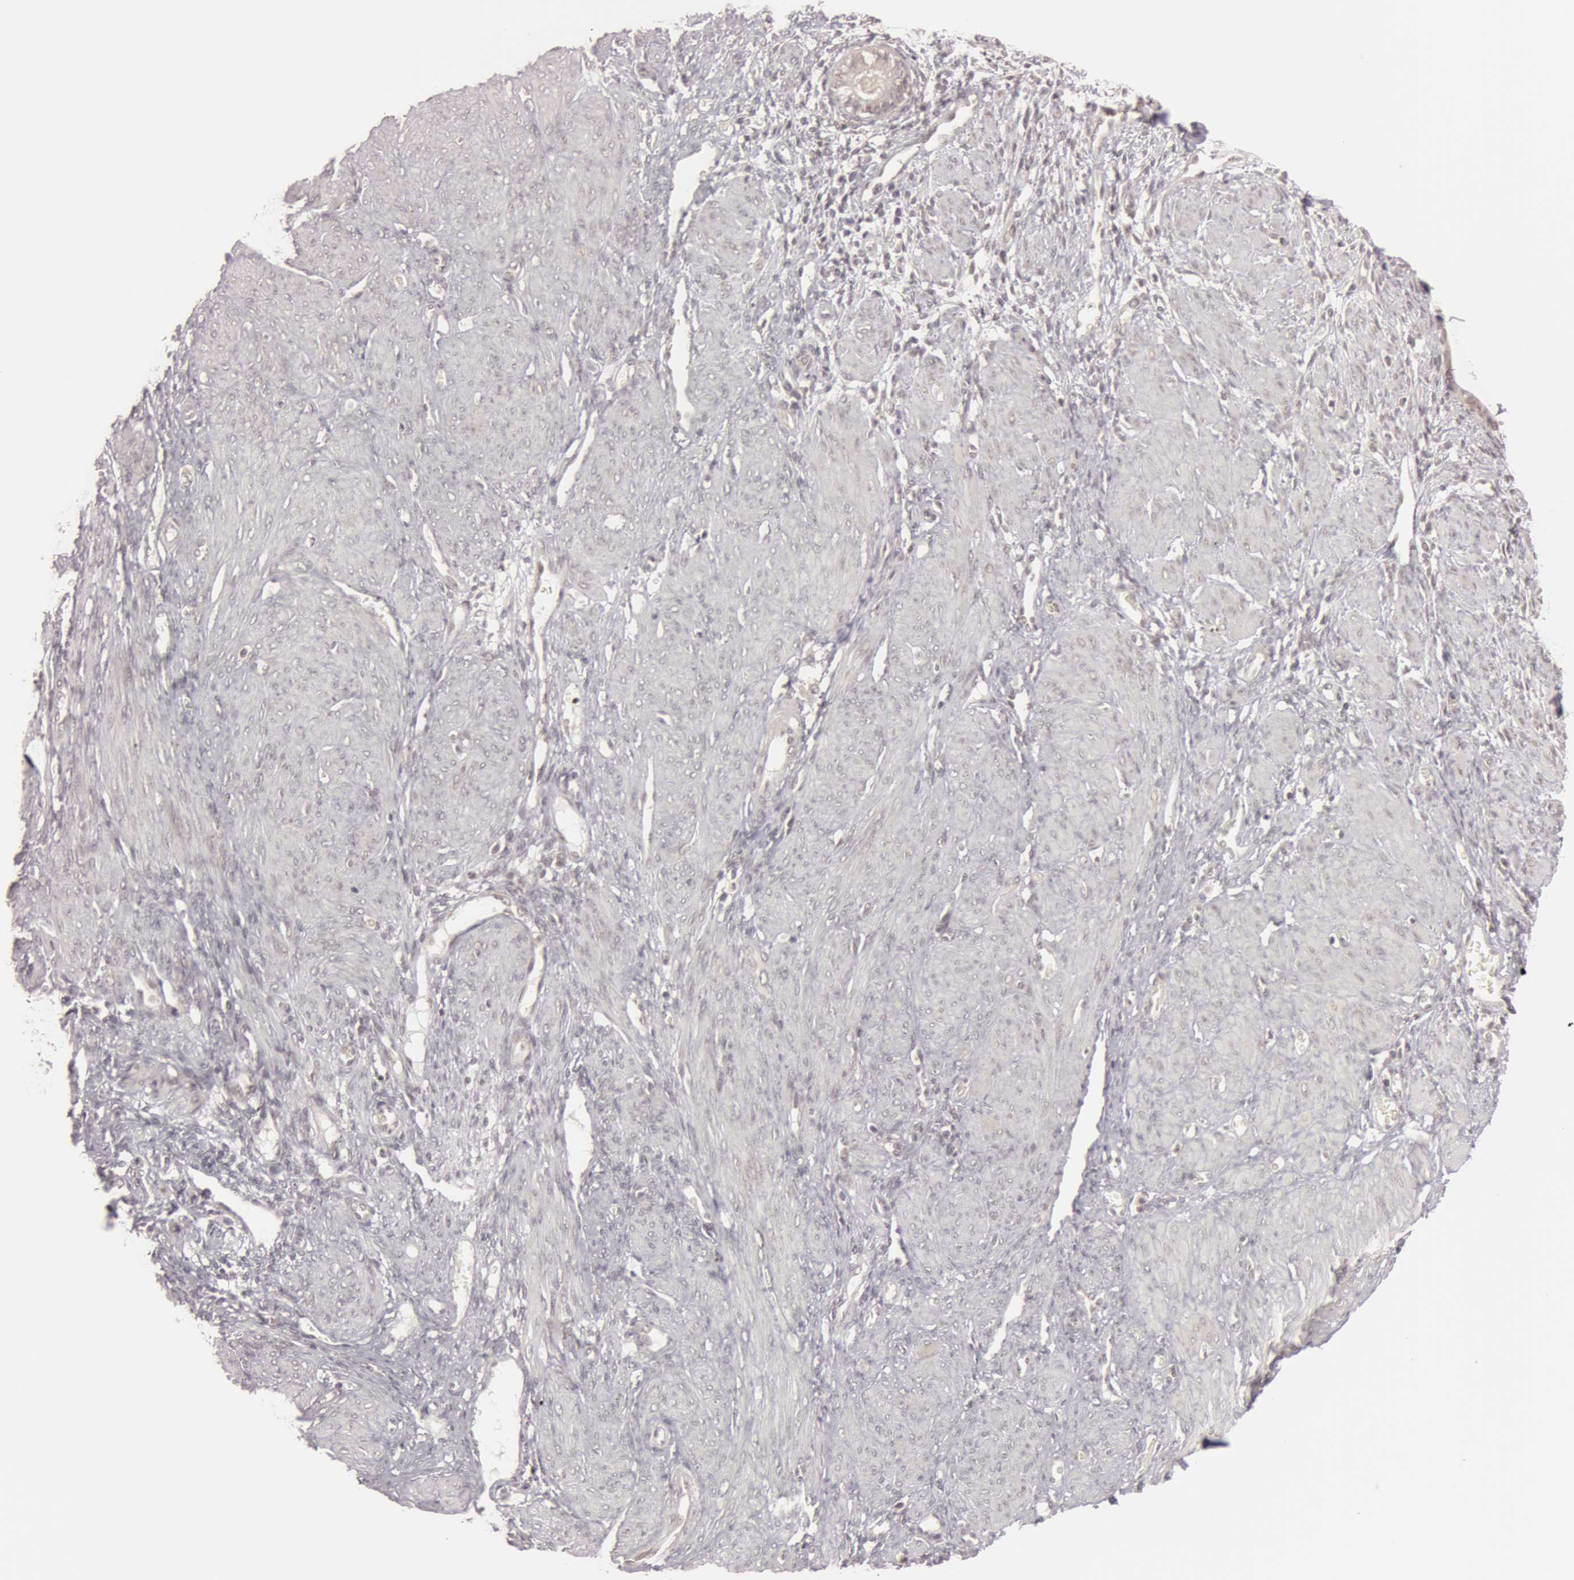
{"staining": {"intensity": "negative", "quantity": "none", "location": "none"}, "tissue": "endometrium", "cell_type": "Cells in endometrial stroma", "image_type": "normal", "snomed": [{"axis": "morphology", "description": "Normal tissue, NOS"}, {"axis": "topography", "description": "Endometrium"}], "caption": "This is an immunohistochemistry photomicrograph of normal human endometrium. There is no positivity in cells in endometrial stroma.", "gene": "OASL", "patient": {"sex": "female", "age": 72}}